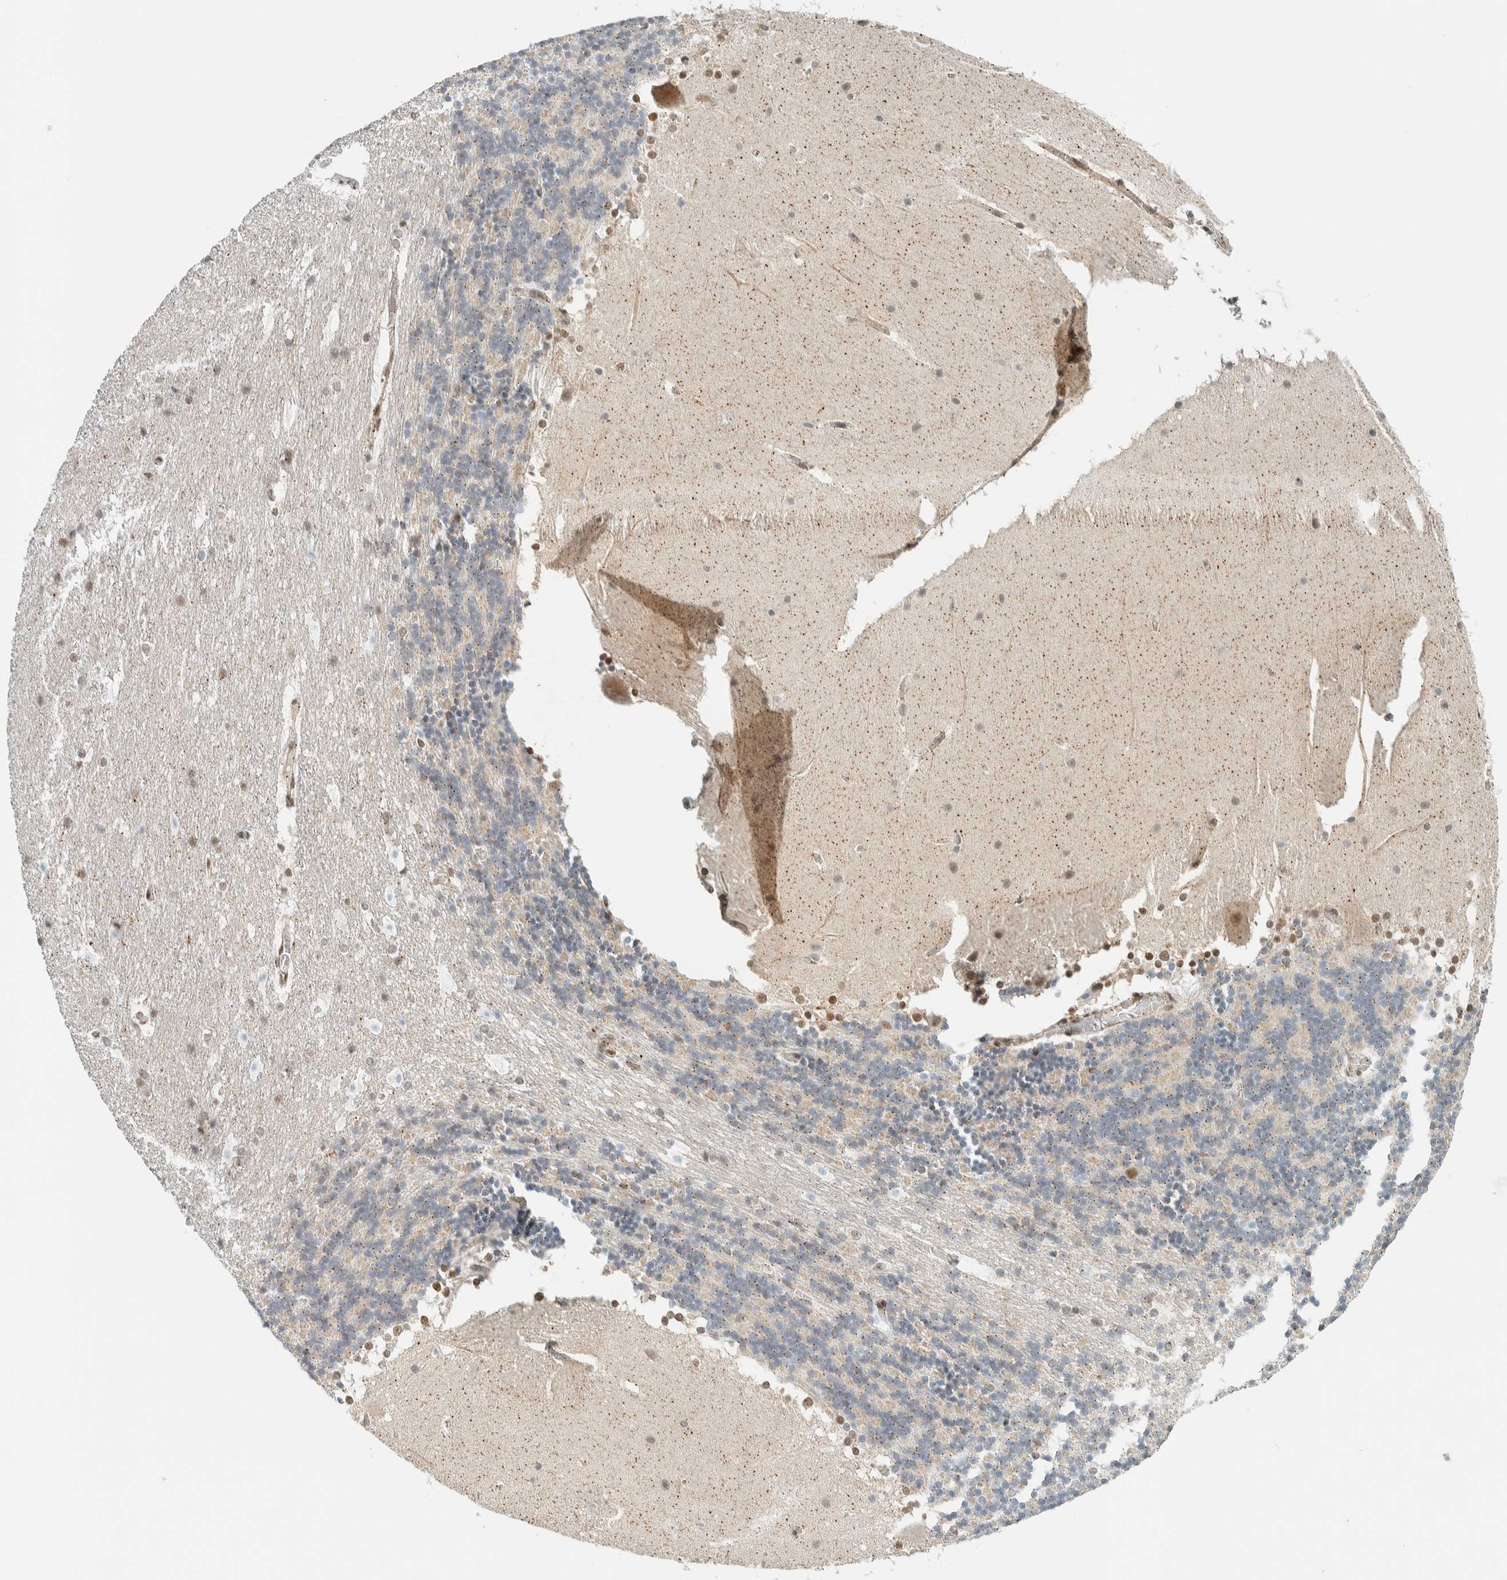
{"staining": {"intensity": "negative", "quantity": "none", "location": "none"}, "tissue": "cerebellum", "cell_type": "Cells in granular layer", "image_type": "normal", "snomed": [{"axis": "morphology", "description": "Normal tissue, NOS"}, {"axis": "topography", "description": "Cerebellum"}], "caption": "Cells in granular layer show no significant protein positivity in normal cerebellum.", "gene": "TFE3", "patient": {"sex": "female", "age": 19}}